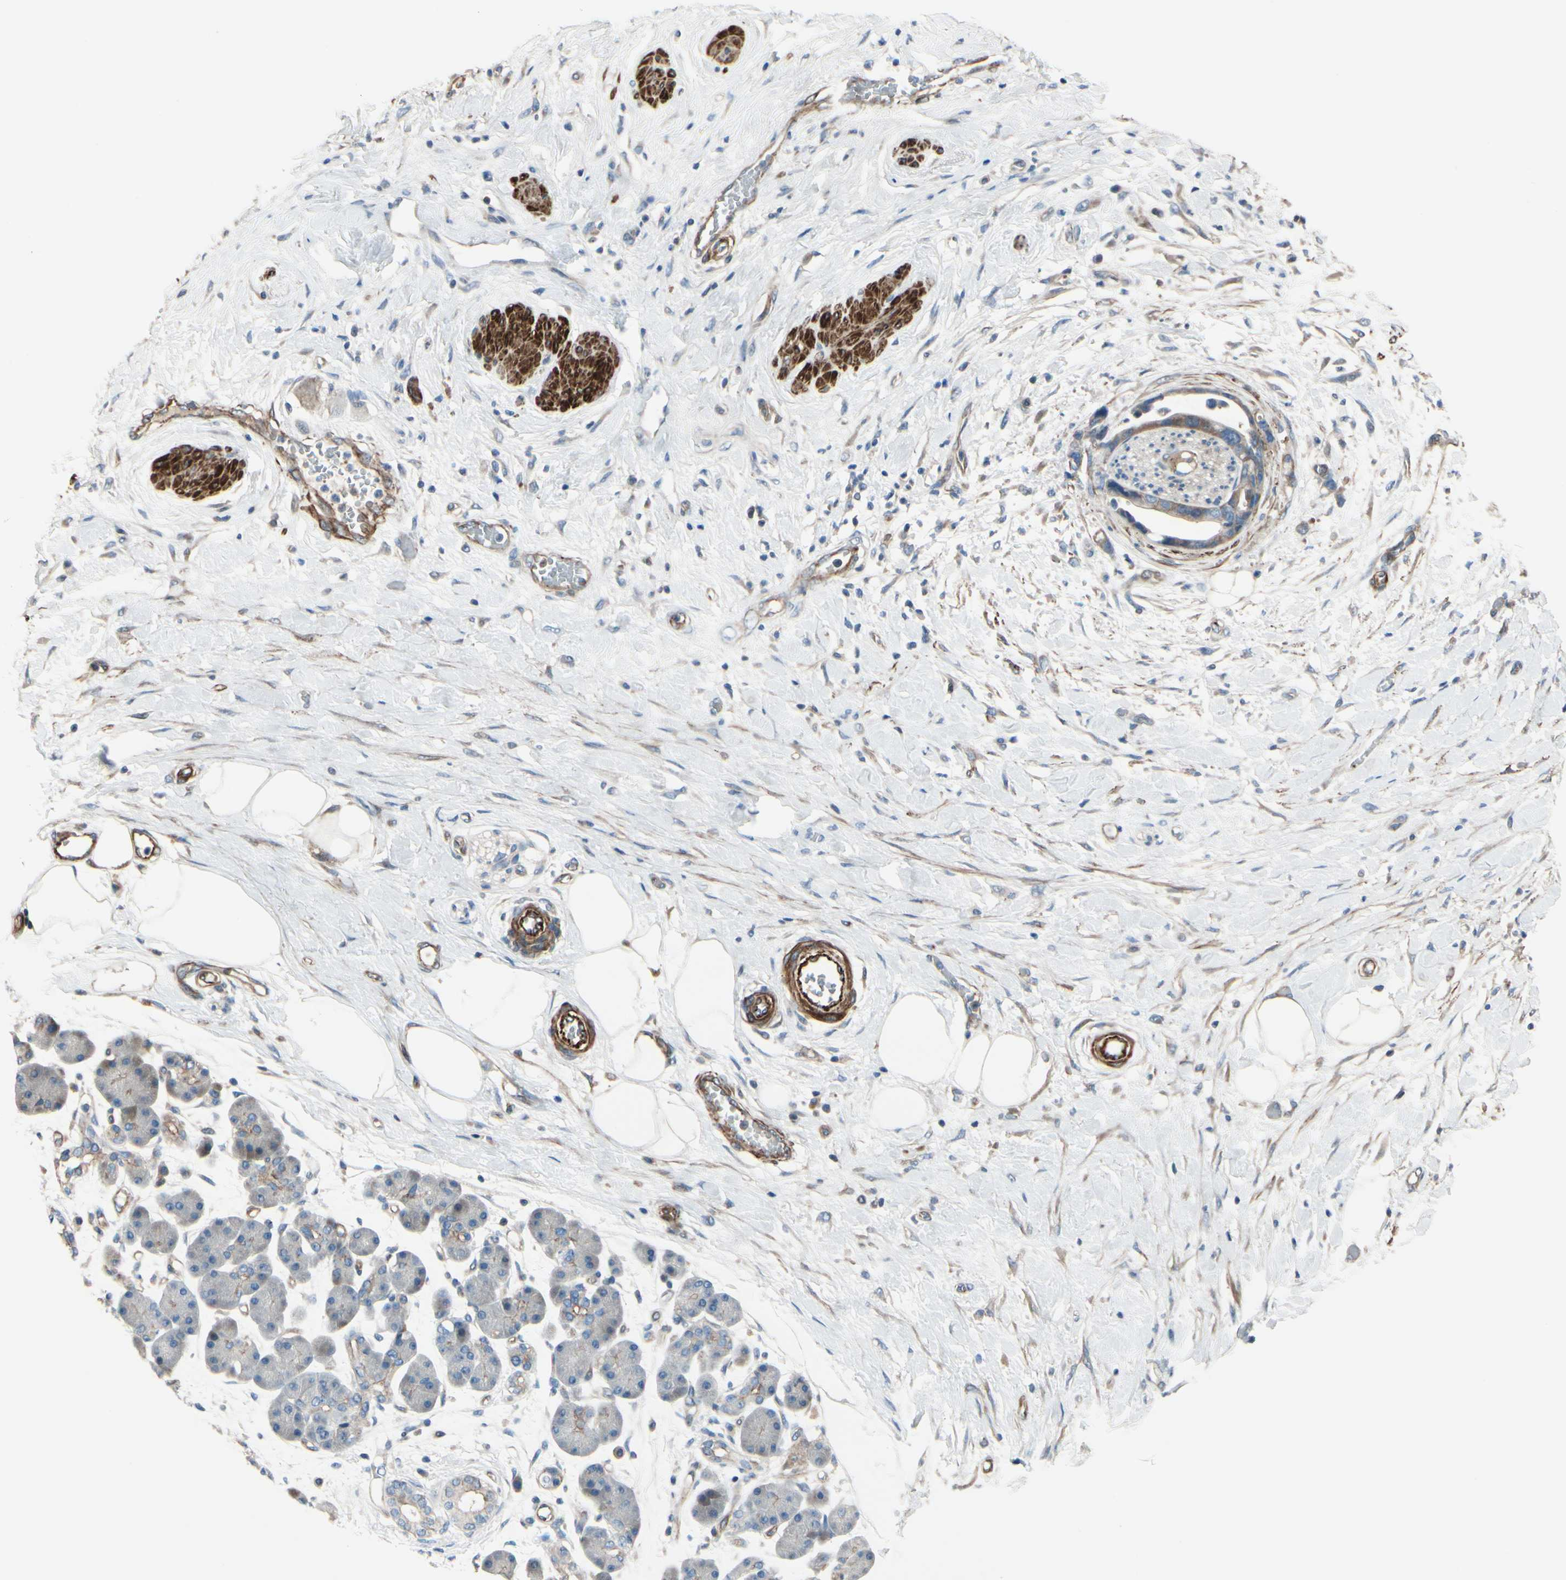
{"staining": {"intensity": "moderate", "quantity": "25%-75%", "location": "cytoplasmic/membranous"}, "tissue": "pancreatic cancer", "cell_type": "Tumor cells", "image_type": "cancer", "snomed": [{"axis": "morphology", "description": "Adenocarcinoma, NOS"}, {"axis": "morphology", "description": "Adenocarcinoma, metastatic, NOS"}, {"axis": "topography", "description": "Lymph node"}, {"axis": "topography", "description": "Pancreas"}, {"axis": "topography", "description": "Duodenum"}], "caption": "Immunohistochemistry micrograph of neoplastic tissue: human adenocarcinoma (pancreatic) stained using immunohistochemistry (IHC) shows medium levels of moderate protein expression localized specifically in the cytoplasmic/membranous of tumor cells, appearing as a cytoplasmic/membranous brown color.", "gene": "TPM1", "patient": {"sex": "female", "age": 64}}